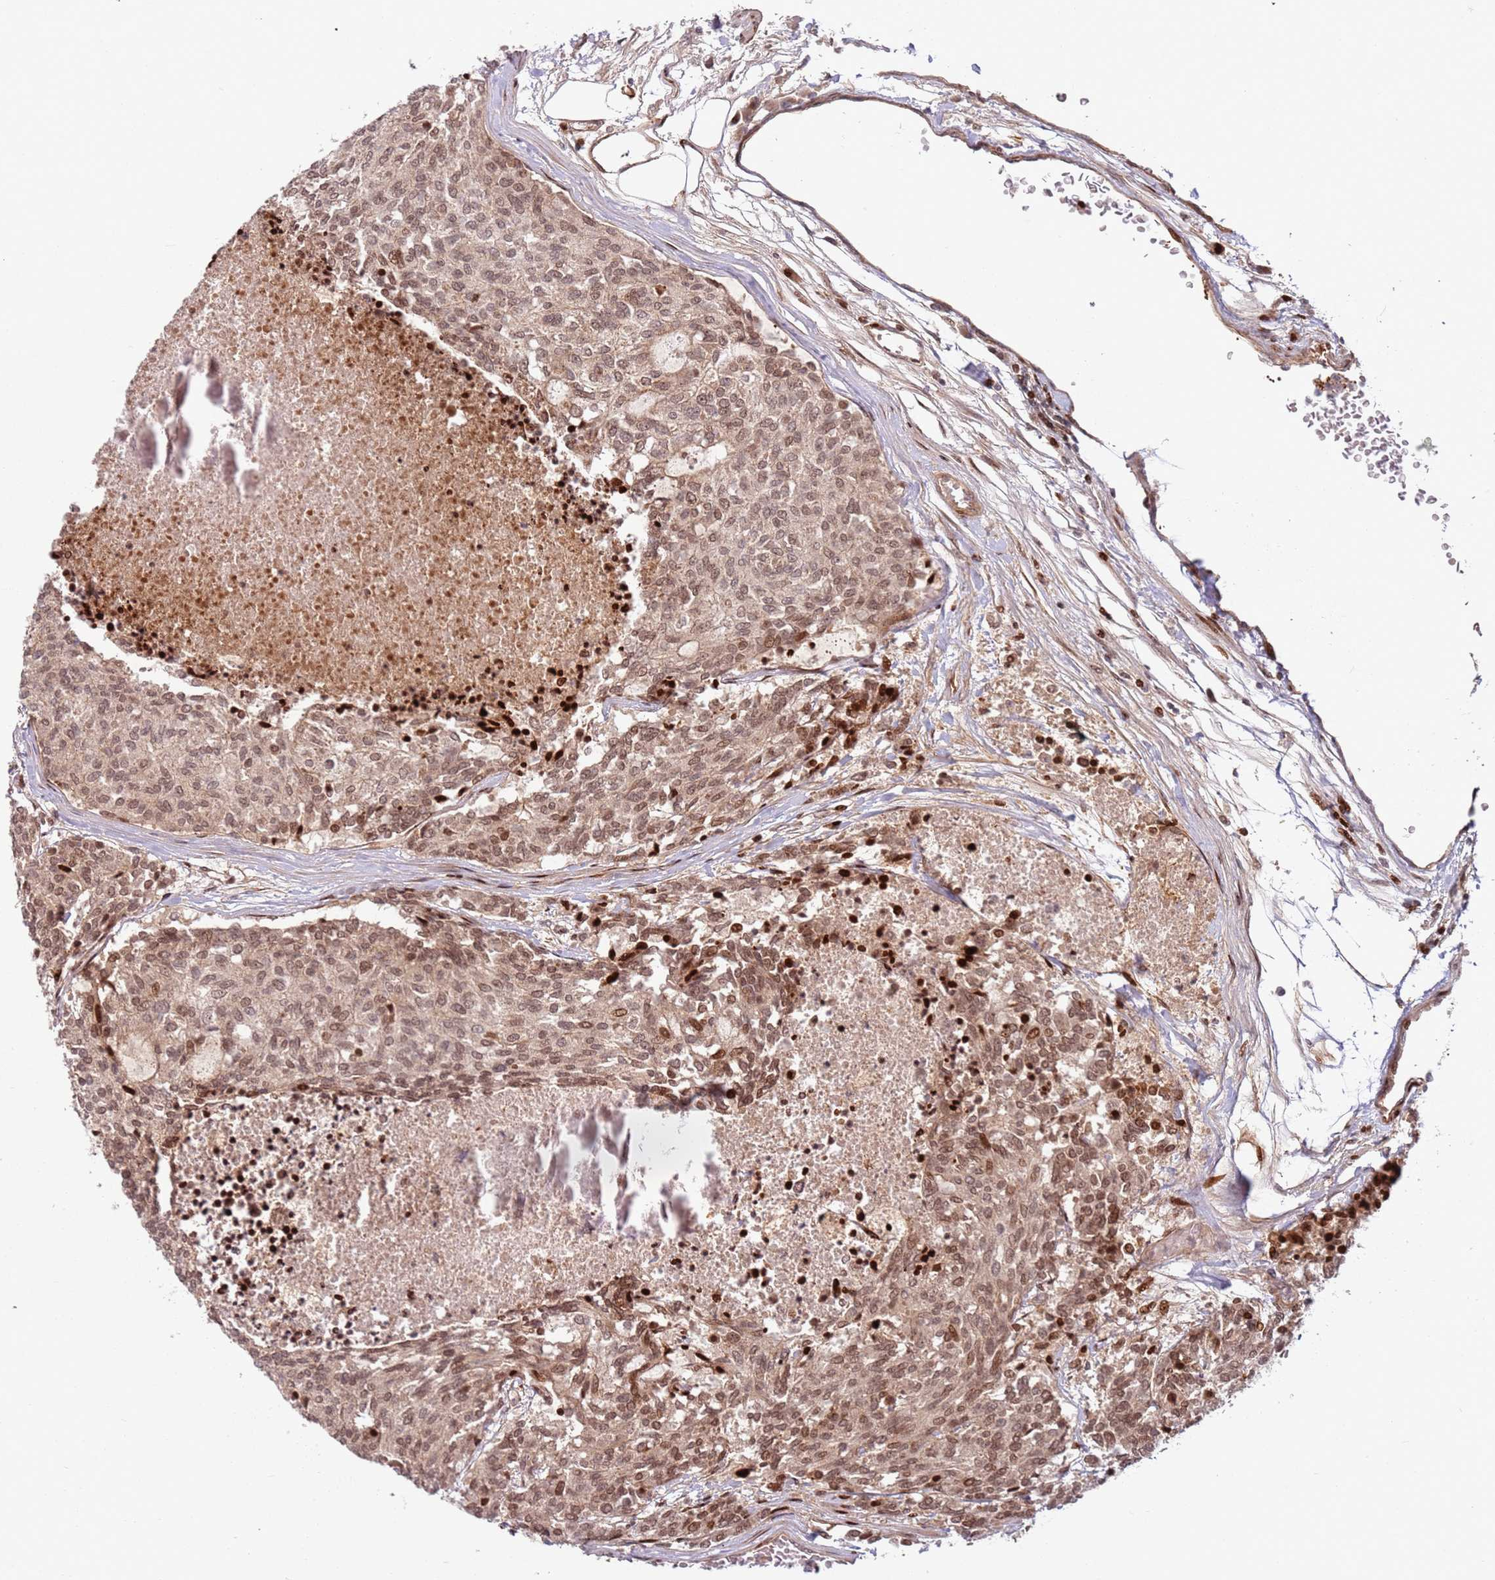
{"staining": {"intensity": "moderate", "quantity": ">75%", "location": "nuclear"}, "tissue": "carcinoid", "cell_type": "Tumor cells", "image_type": "cancer", "snomed": [{"axis": "morphology", "description": "Carcinoid, malignant, NOS"}, {"axis": "topography", "description": "Pancreas"}], "caption": "A medium amount of moderate nuclear expression is appreciated in approximately >75% of tumor cells in carcinoid tissue.", "gene": "TMEM233", "patient": {"sex": "female", "age": 54}}